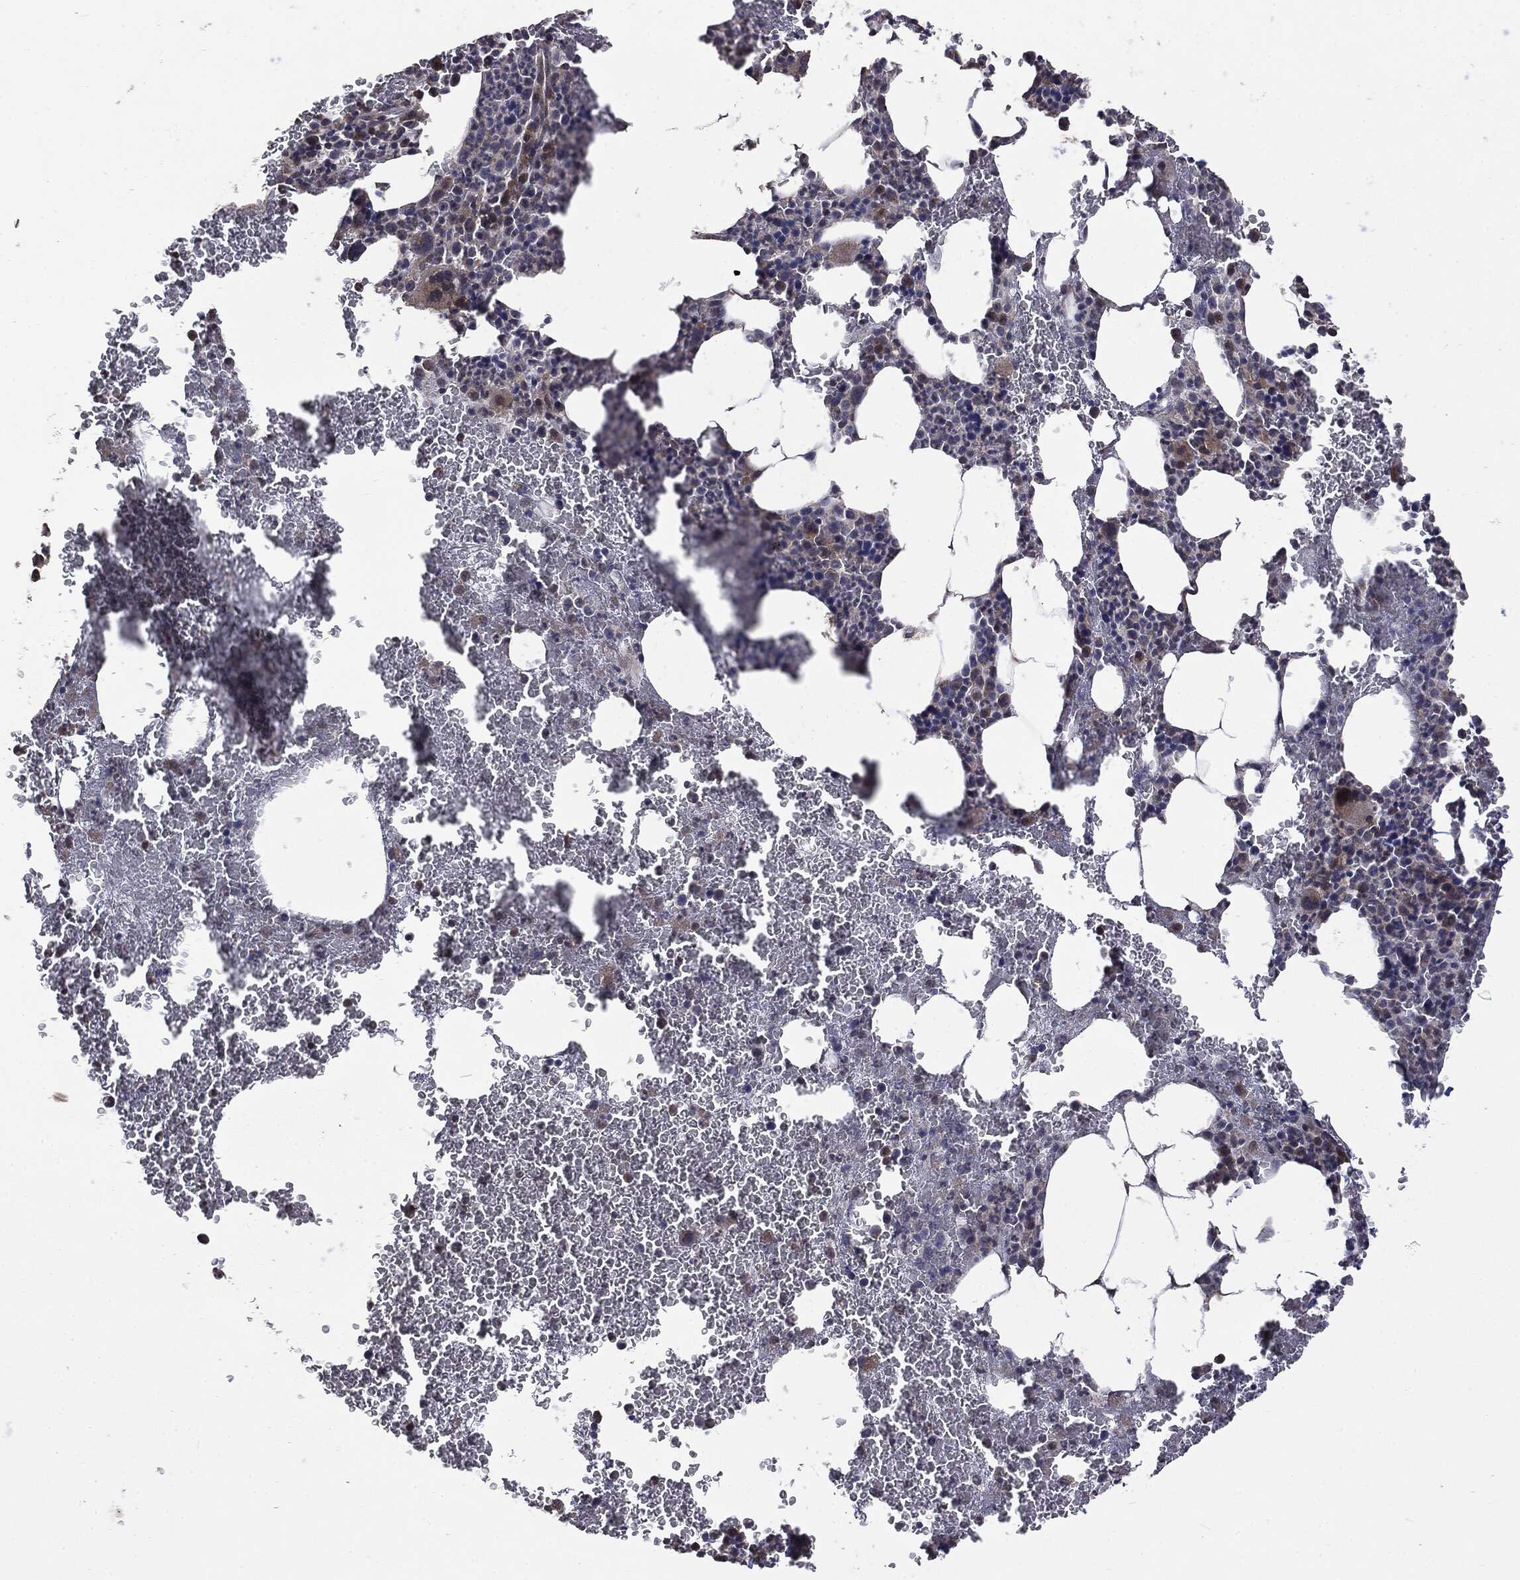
{"staining": {"intensity": "moderate", "quantity": "<25%", "location": "cytoplasmic/membranous"}, "tissue": "bone marrow", "cell_type": "Hematopoietic cells", "image_type": "normal", "snomed": [{"axis": "morphology", "description": "Normal tissue, NOS"}, {"axis": "topography", "description": "Bone marrow"}], "caption": "About <25% of hematopoietic cells in unremarkable human bone marrow reveal moderate cytoplasmic/membranous protein expression as visualized by brown immunohistochemical staining.", "gene": "MTOR", "patient": {"sex": "male", "age": 91}}